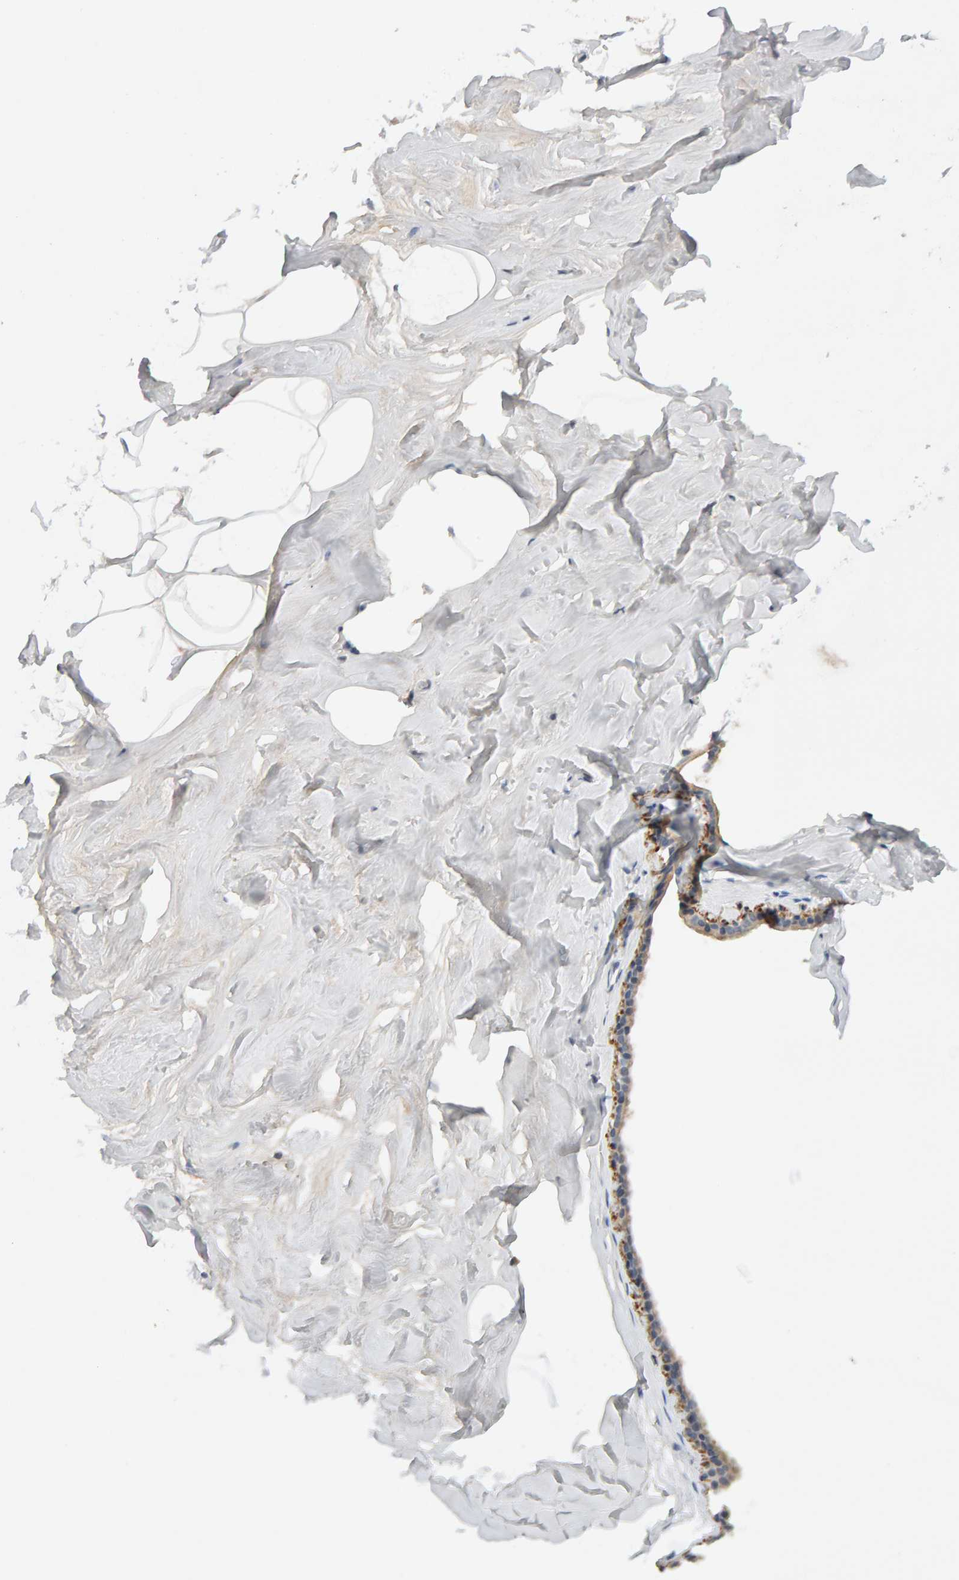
{"staining": {"intensity": "negative", "quantity": "none", "location": "none"}, "tissue": "adipose tissue", "cell_type": "Adipocytes", "image_type": "normal", "snomed": [{"axis": "morphology", "description": "Normal tissue, NOS"}, {"axis": "morphology", "description": "Fibrosis, NOS"}, {"axis": "topography", "description": "Breast"}, {"axis": "topography", "description": "Adipose tissue"}], "caption": "High power microscopy photomicrograph of an immunohistochemistry micrograph of normal adipose tissue, revealing no significant positivity in adipocytes.", "gene": "NUDCD1", "patient": {"sex": "female", "age": 39}}